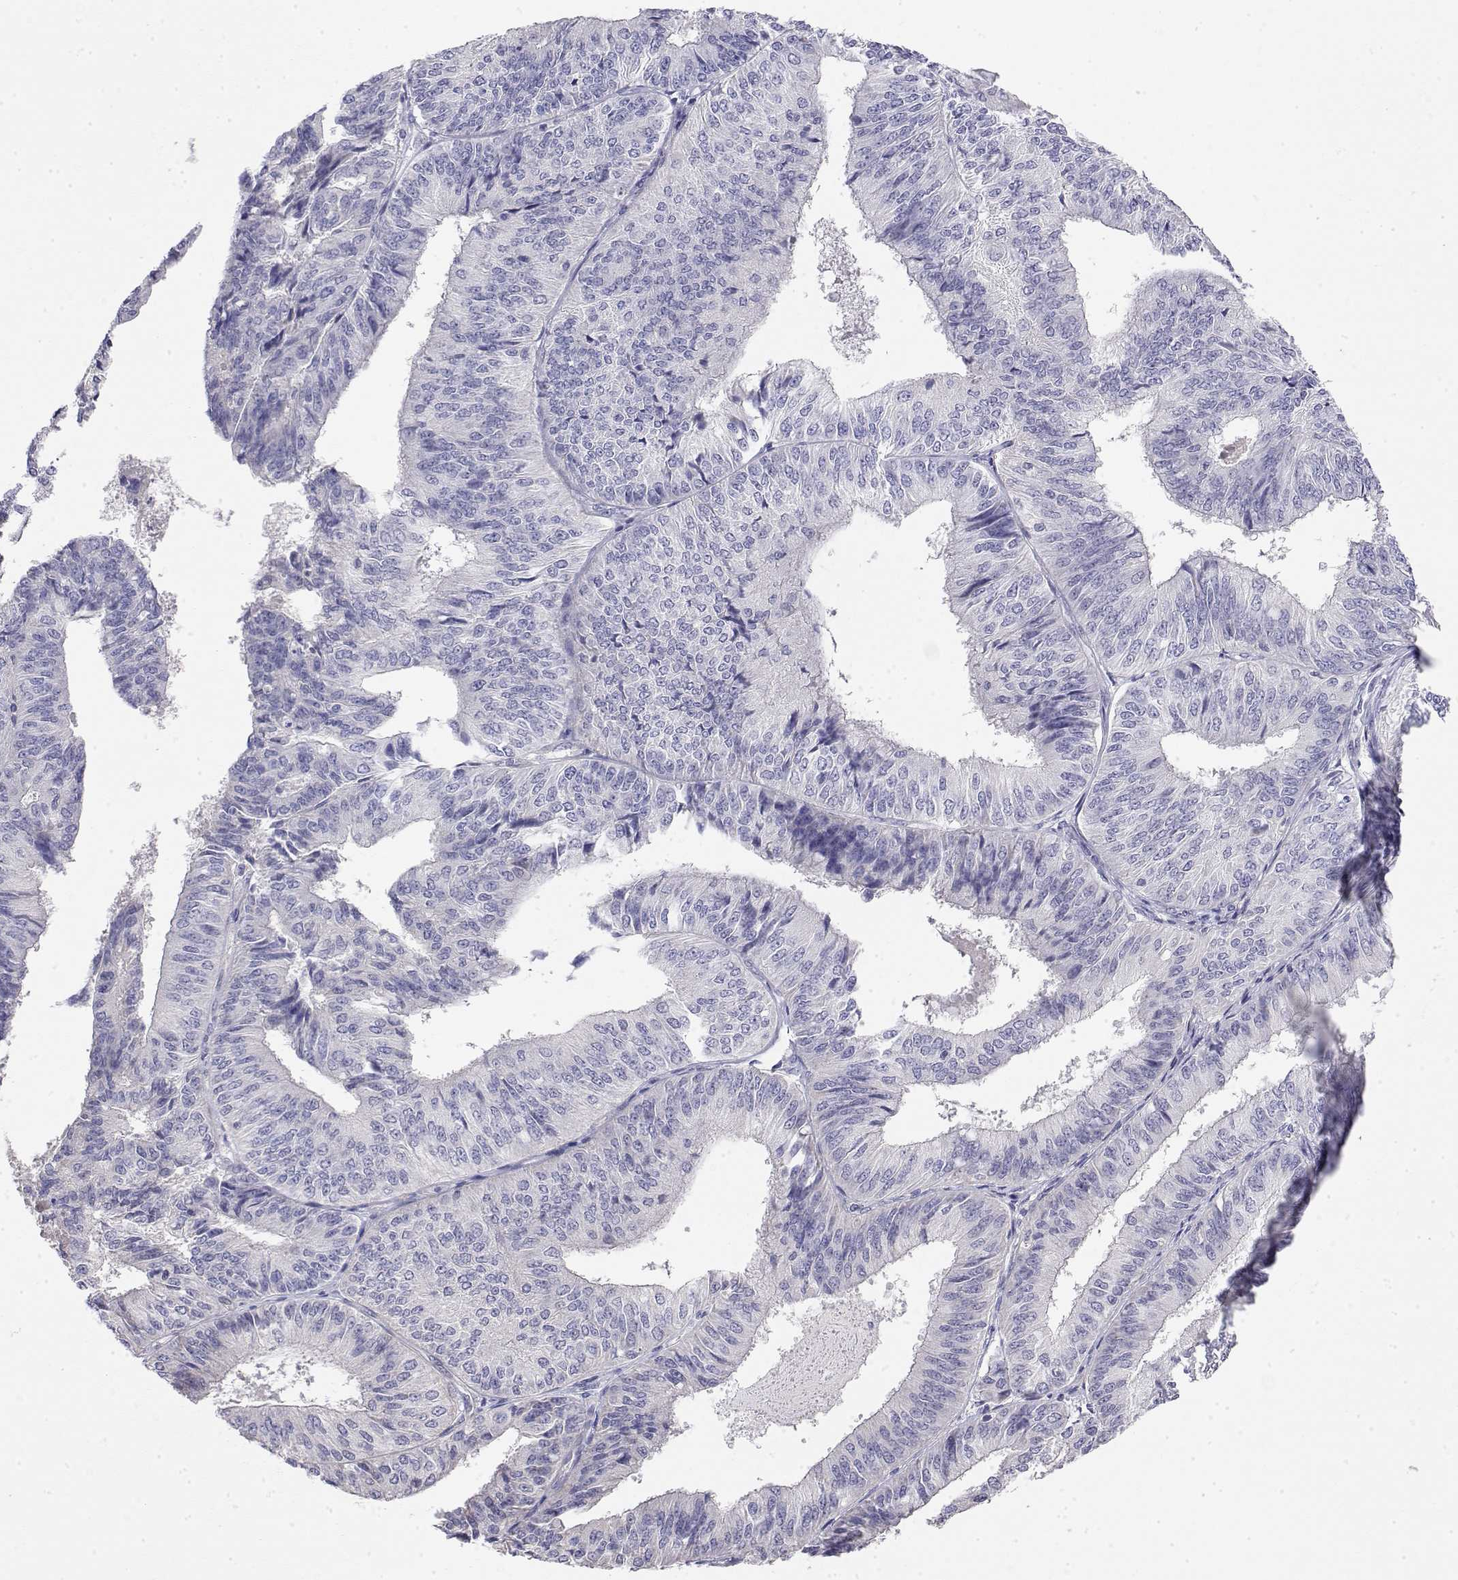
{"staining": {"intensity": "negative", "quantity": "none", "location": "none"}, "tissue": "endometrial cancer", "cell_type": "Tumor cells", "image_type": "cancer", "snomed": [{"axis": "morphology", "description": "Adenocarcinoma, NOS"}, {"axis": "topography", "description": "Endometrium"}], "caption": "There is no significant staining in tumor cells of endometrial adenocarcinoma.", "gene": "GGACT", "patient": {"sex": "female", "age": 58}}